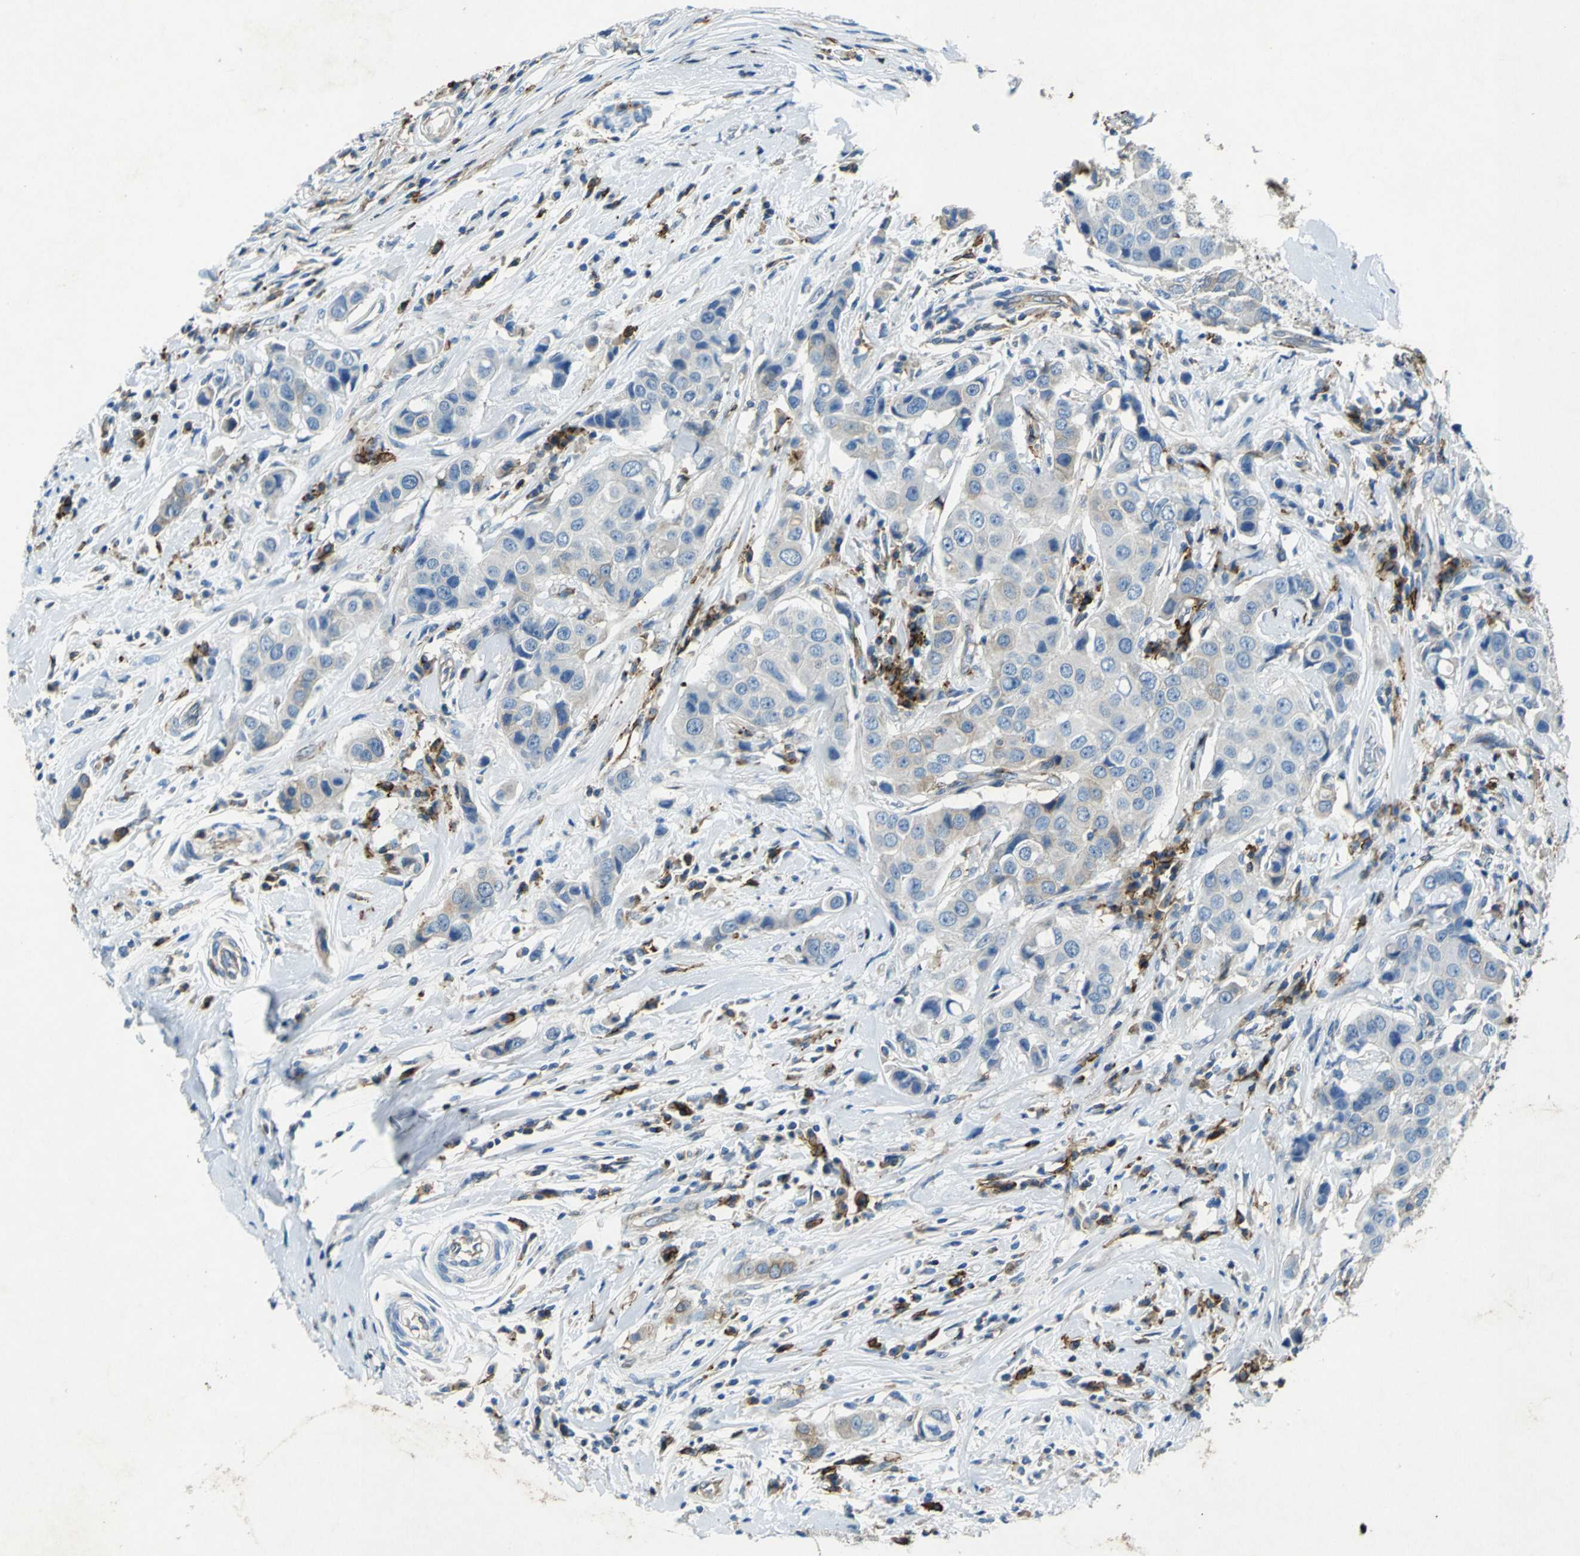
{"staining": {"intensity": "moderate", "quantity": "<25%", "location": "cytoplasmic/membranous"}, "tissue": "breast cancer", "cell_type": "Tumor cells", "image_type": "cancer", "snomed": [{"axis": "morphology", "description": "Duct carcinoma"}, {"axis": "topography", "description": "Breast"}], "caption": "About <25% of tumor cells in human breast cancer (intraductal carcinoma) show moderate cytoplasmic/membranous protein staining as visualized by brown immunohistochemical staining.", "gene": "RPS13", "patient": {"sex": "female", "age": 27}}